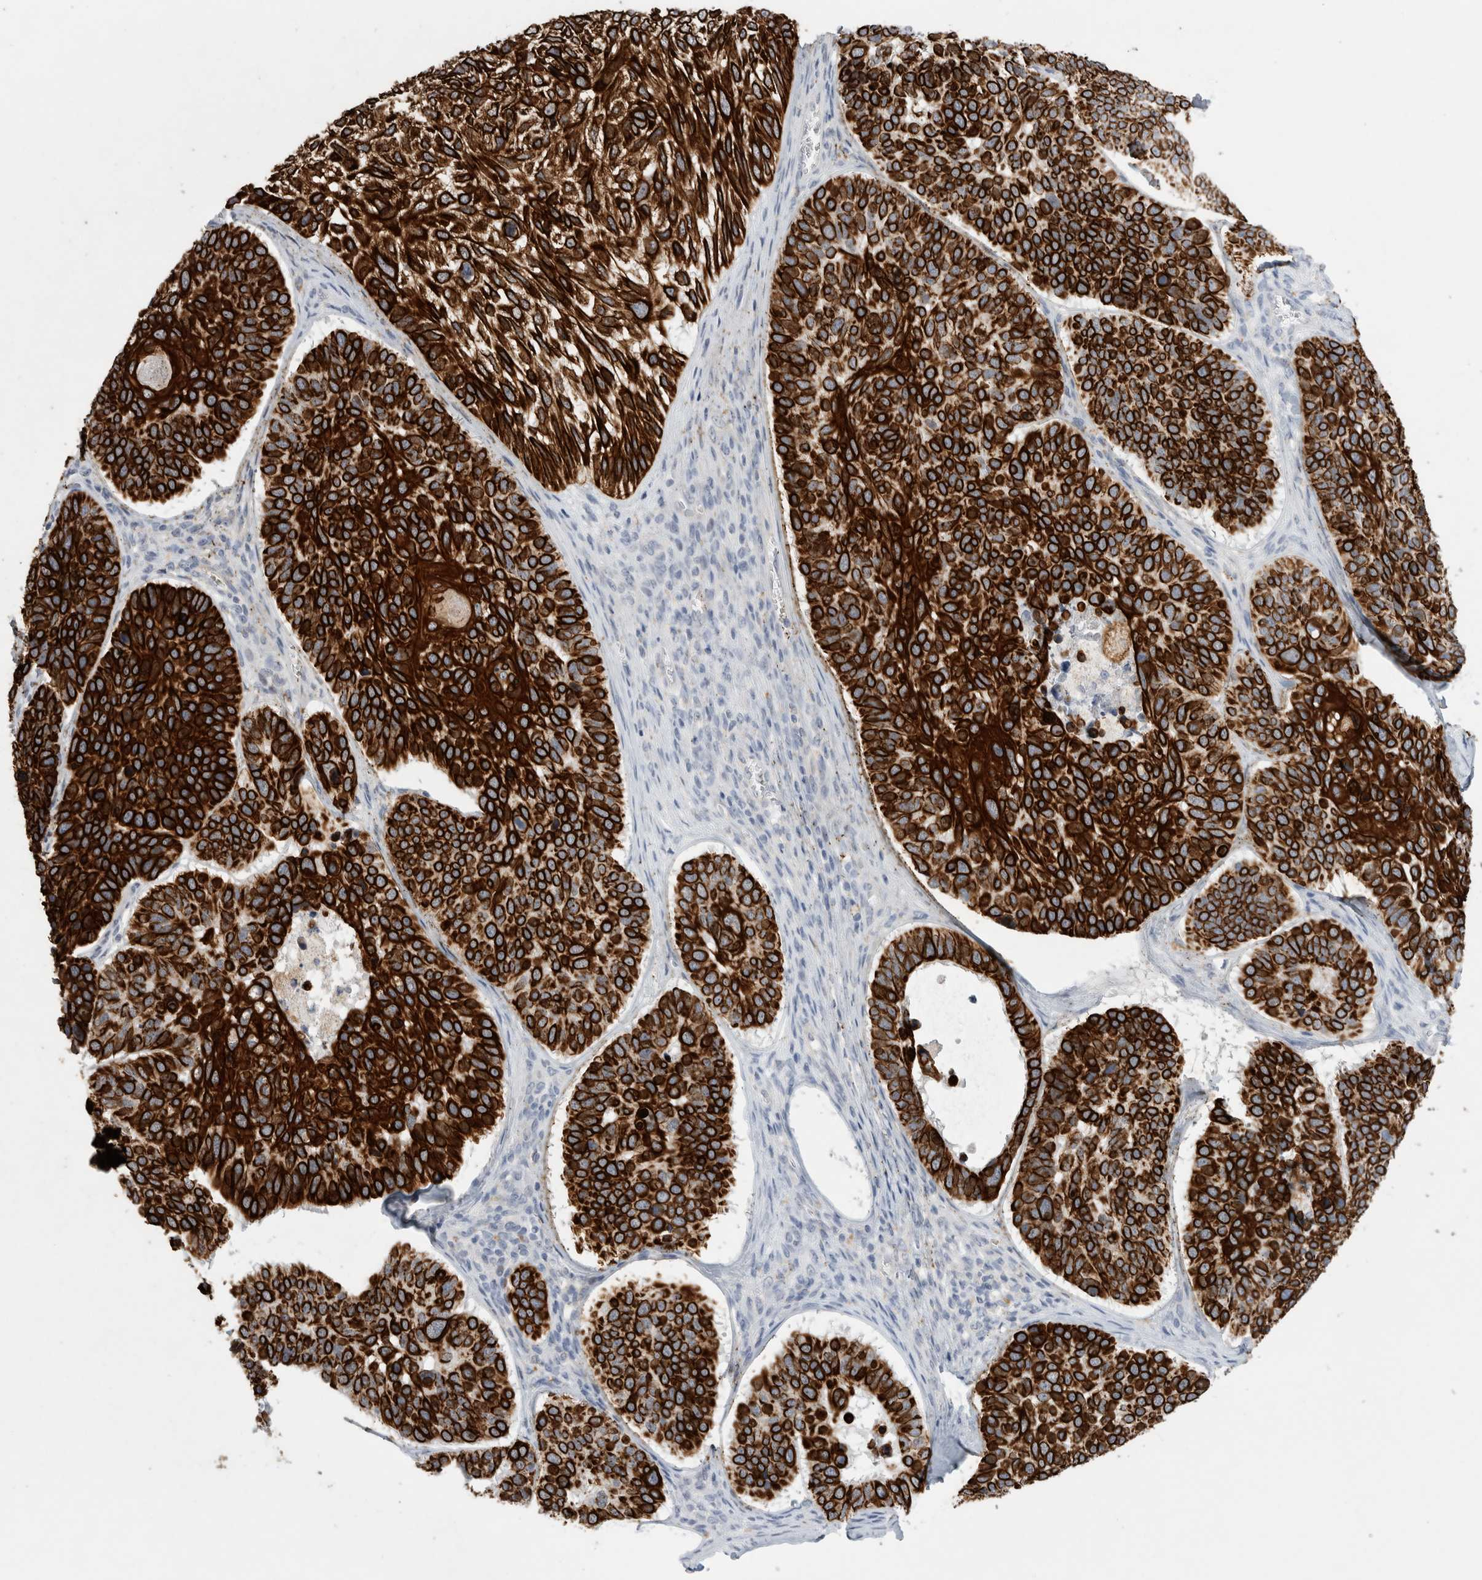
{"staining": {"intensity": "strong", "quantity": ">75%", "location": "cytoplasmic/membranous"}, "tissue": "skin cancer", "cell_type": "Tumor cells", "image_type": "cancer", "snomed": [{"axis": "morphology", "description": "Basal cell carcinoma"}, {"axis": "topography", "description": "Skin"}], "caption": "Immunohistochemistry (IHC) micrograph of human skin basal cell carcinoma stained for a protein (brown), which reveals high levels of strong cytoplasmic/membranous expression in about >75% of tumor cells.", "gene": "GAA", "patient": {"sex": "male", "age": 62}}